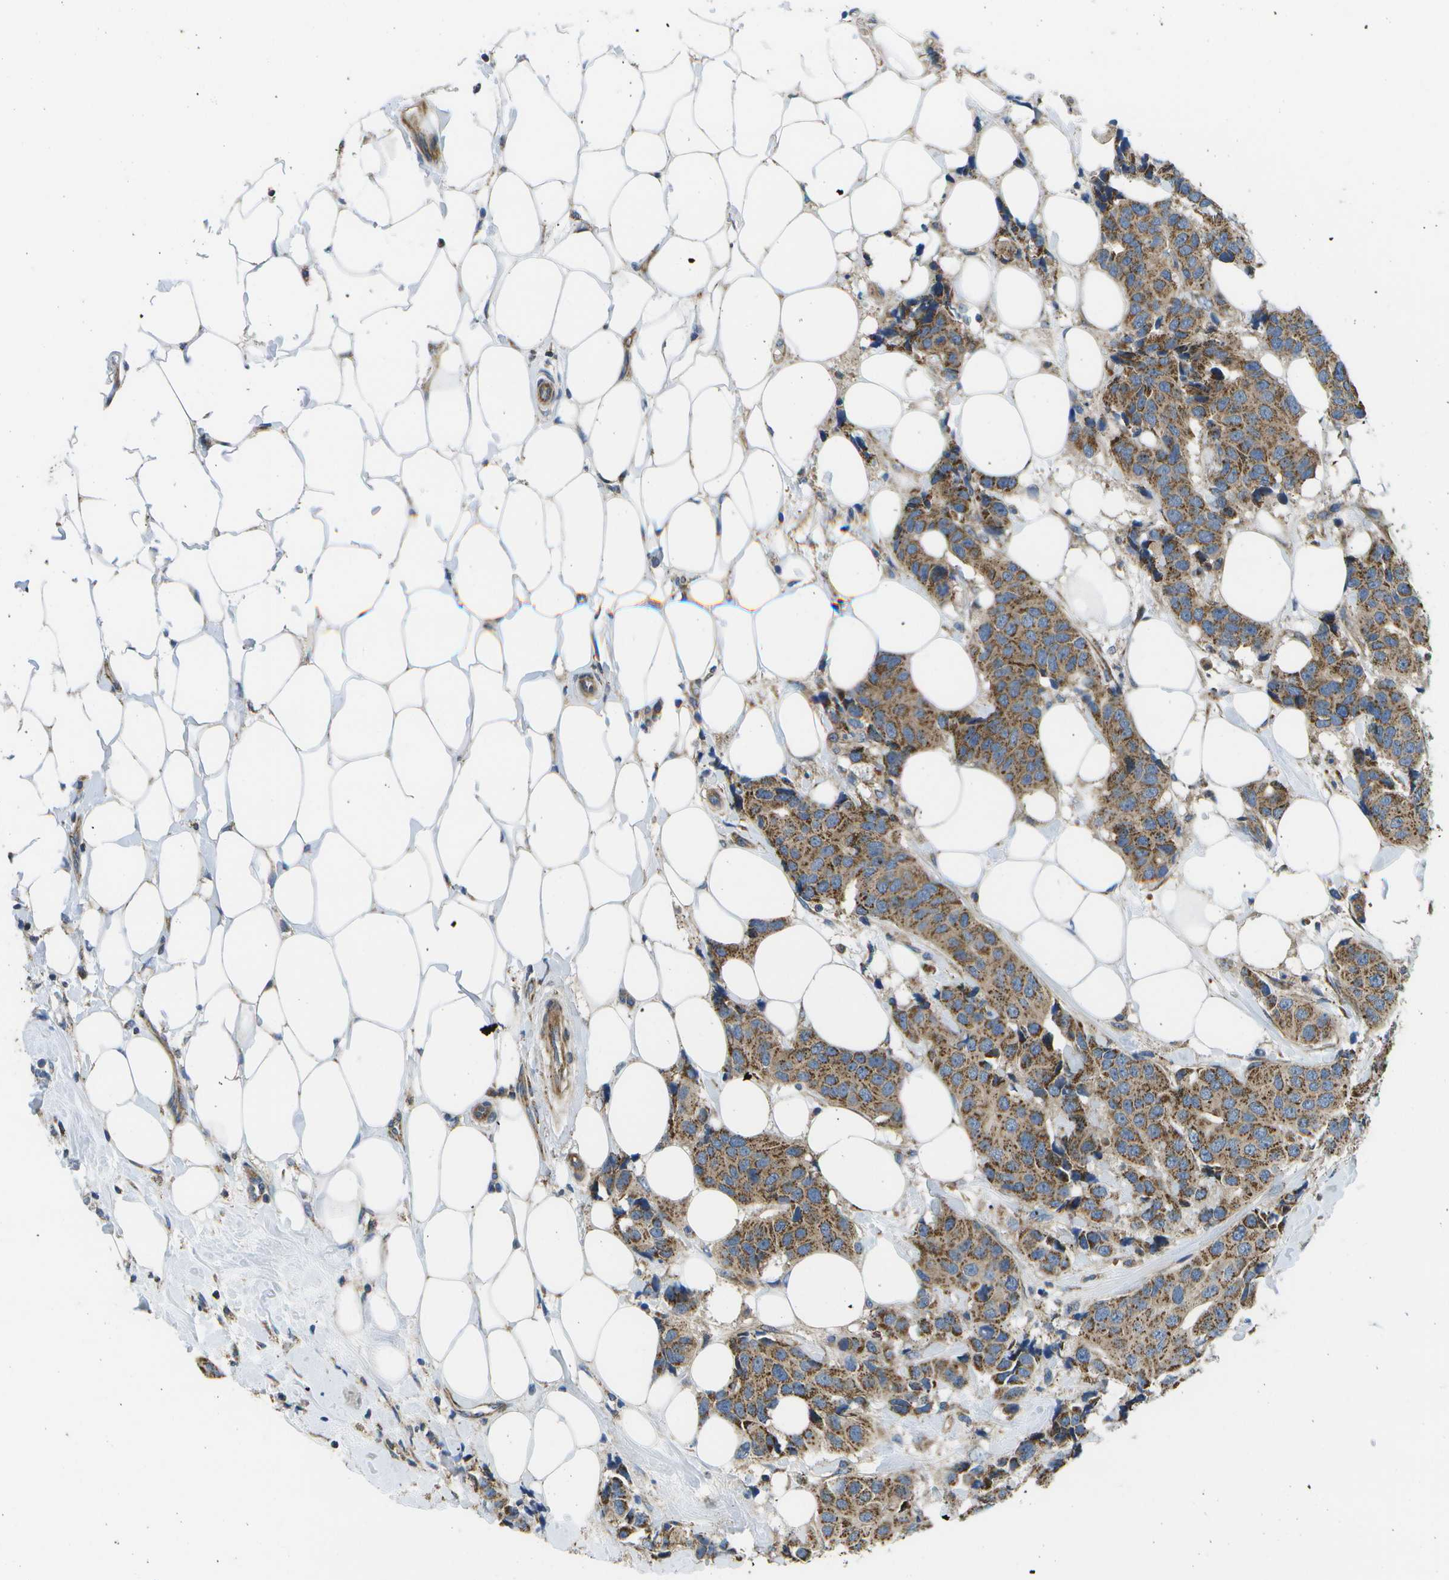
{"staining": {"intensity": "moderate", "quantity": ">75%", "location": "cytoplasmic/membranous"}, "tissue": "breast cancer", "cell_type": "Tumor cells", "image_type": "cancer", "snomed": [{"axis": "morphology", "description": "Normal tissue, NOS"}, {"axis": "morphology", "description": "Duct carcinoma"}, {"axis": "topography", "description": "Breast"}], "caption": "A brown stain labels moderate cytoplasmic/membranous staining of a protein in human breast cancer tumor cells.", "gene": "MVK", "patient": {"sex": "female", "age": 39}}